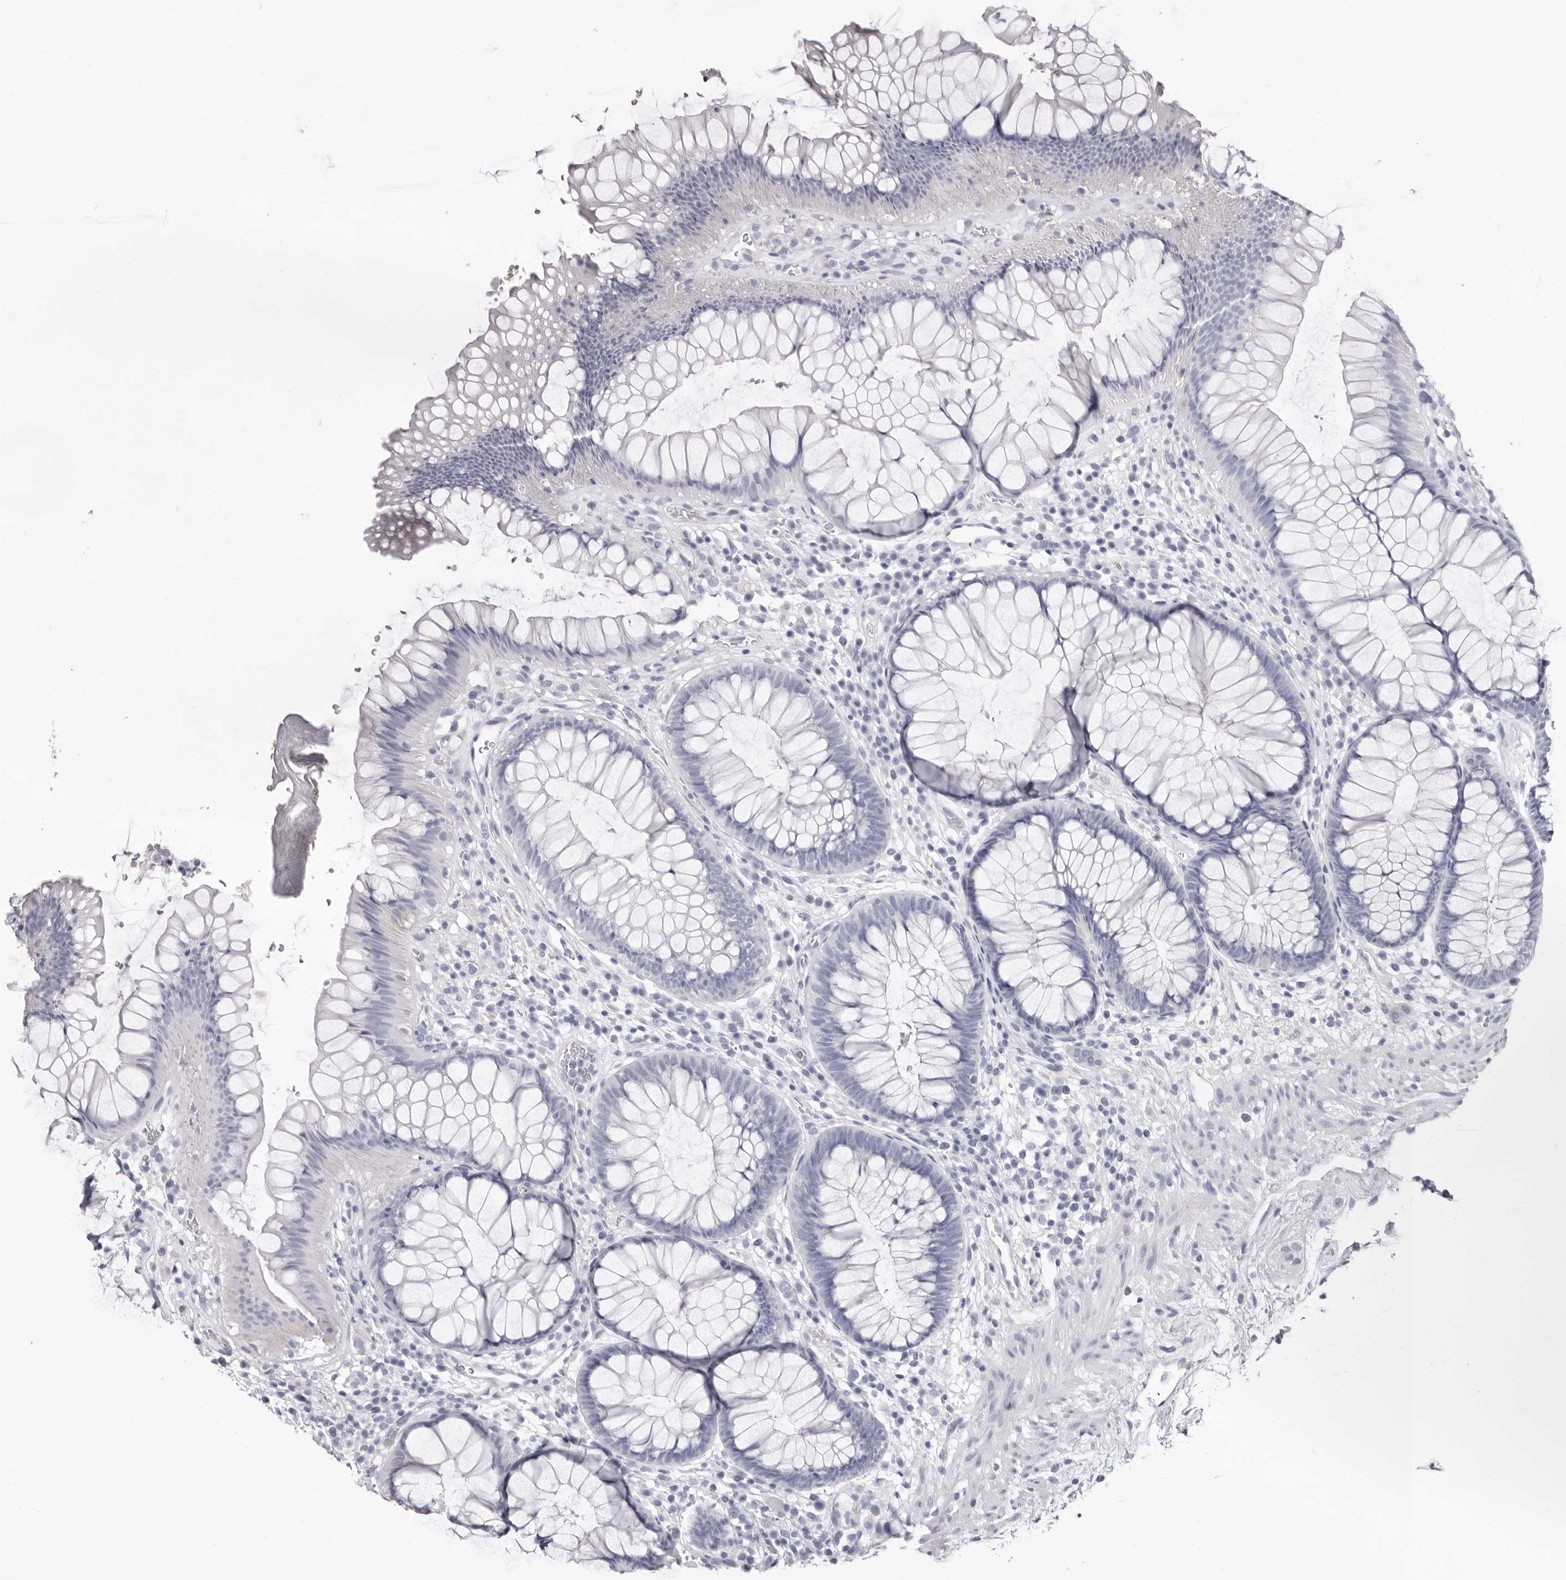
{"staining": {"intensity": "negative", "quantity": "none", "location": "none"}, "tissue": "rectum", "cell_type": "Glandular cells", "image_type": "normal", "snomed": [{"axis": "morphology", "description": "Normal tissue, NOS"}, {"axis": "topography", "description": "Rectum"}], "caption": "The micrograph displays no significant expression in glandular cells of rectum. (Stains: DAB immunohistochemistry (IHC) with hematoxylin counter stain, Microscopy: brightfield microscopy at high magnification).", "gene": "LPO", "patient": {"sex": "male", "age": 51}}